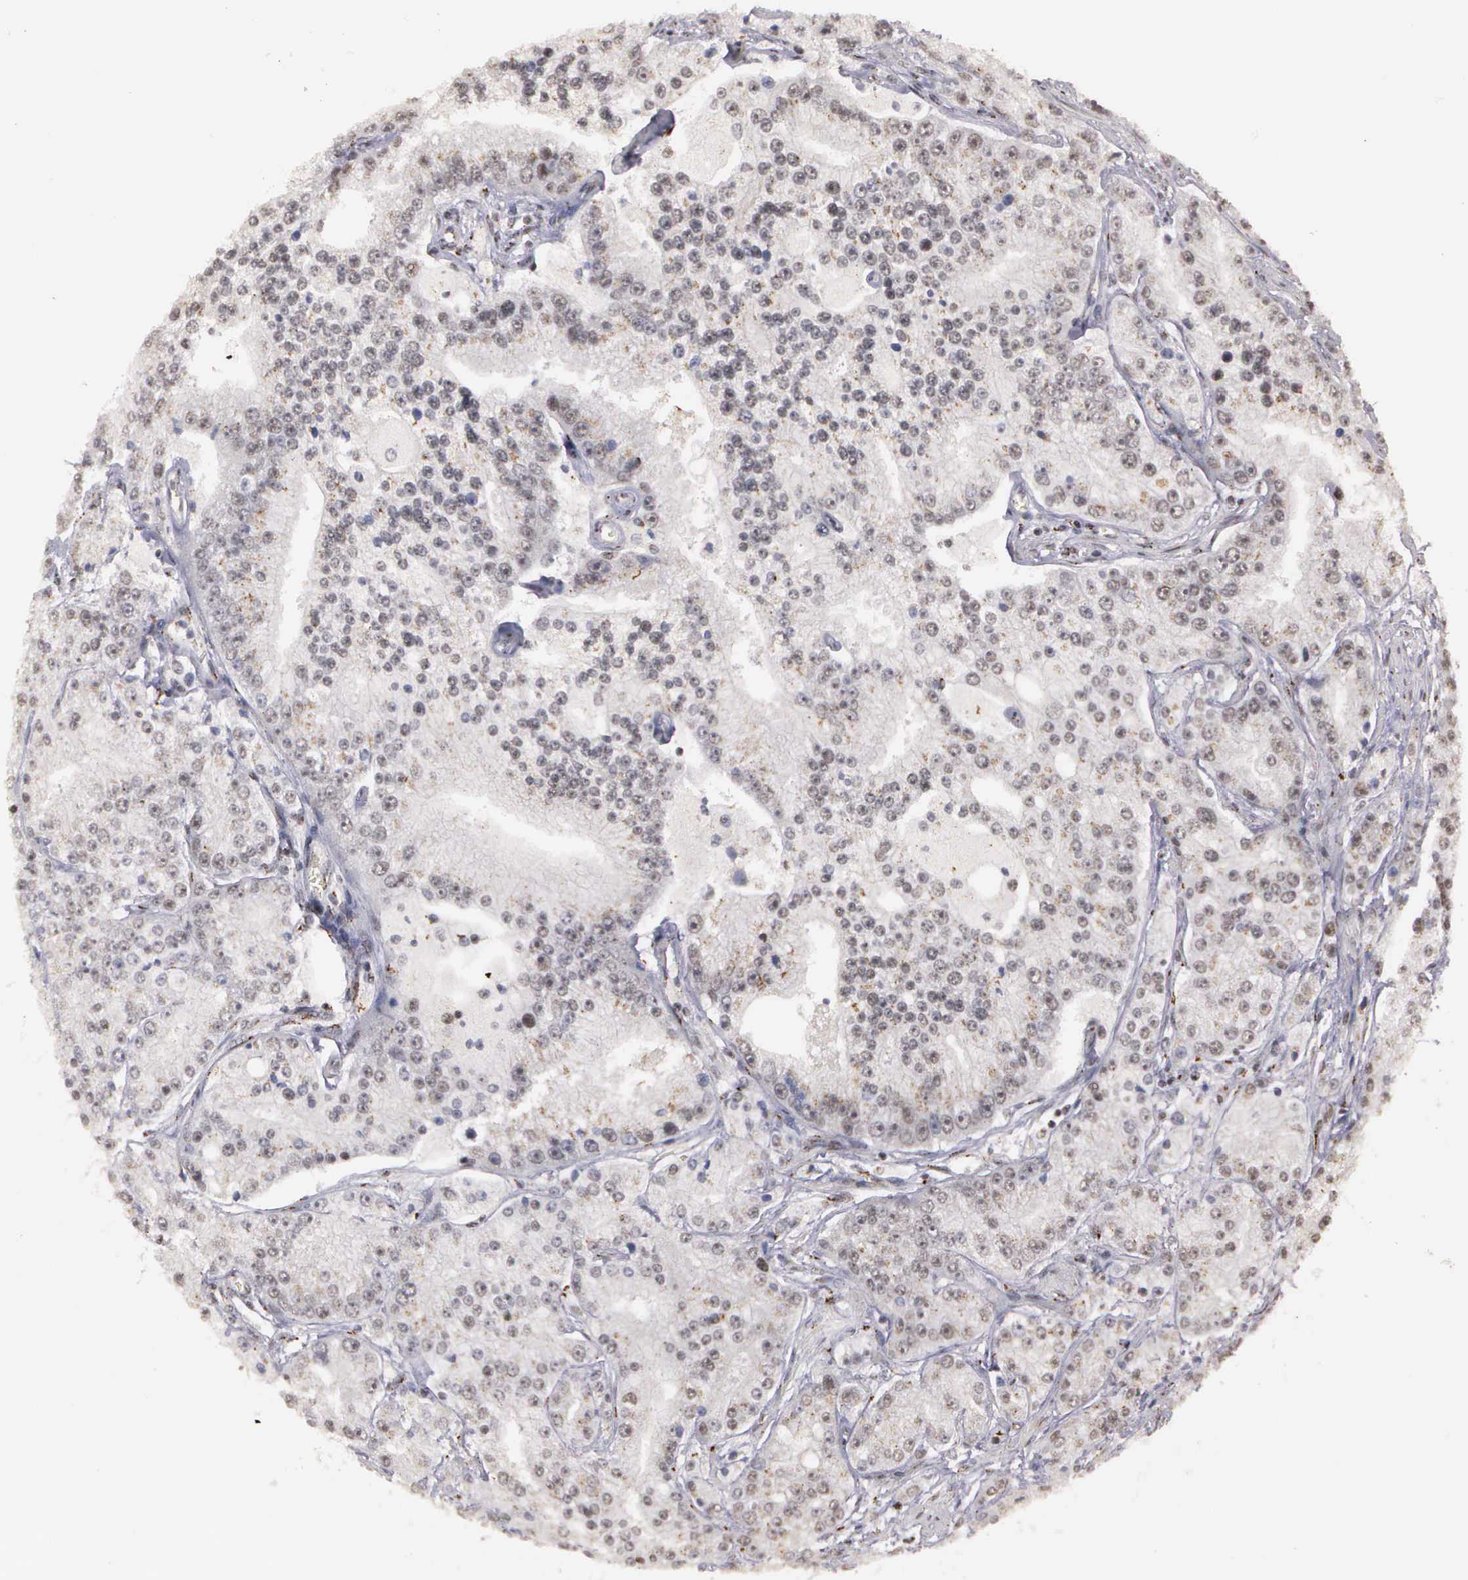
{"staining": {"intensity": "weak", "quantity": "<25%", "location": "nuclear"}, "tissue": "prostate cancer", "cell_type": "Tumor cells", "image_type": "cancer", "snomed": [{"axis": "morphology", "description": "Adenocarcinoma, Medium grade"}, {"axis": "topography", "description": "Prostate"}], "caption": "High magnification brightfield microscopy of prostate cancer stained with DAB (3,3'-diaminobenzidine) (brown) and counterstained with hematoxylin (blue): tumor cells show no significant expression.", "gene": "GTF2A1", "patient": {"sex": "male", "age": 72}}